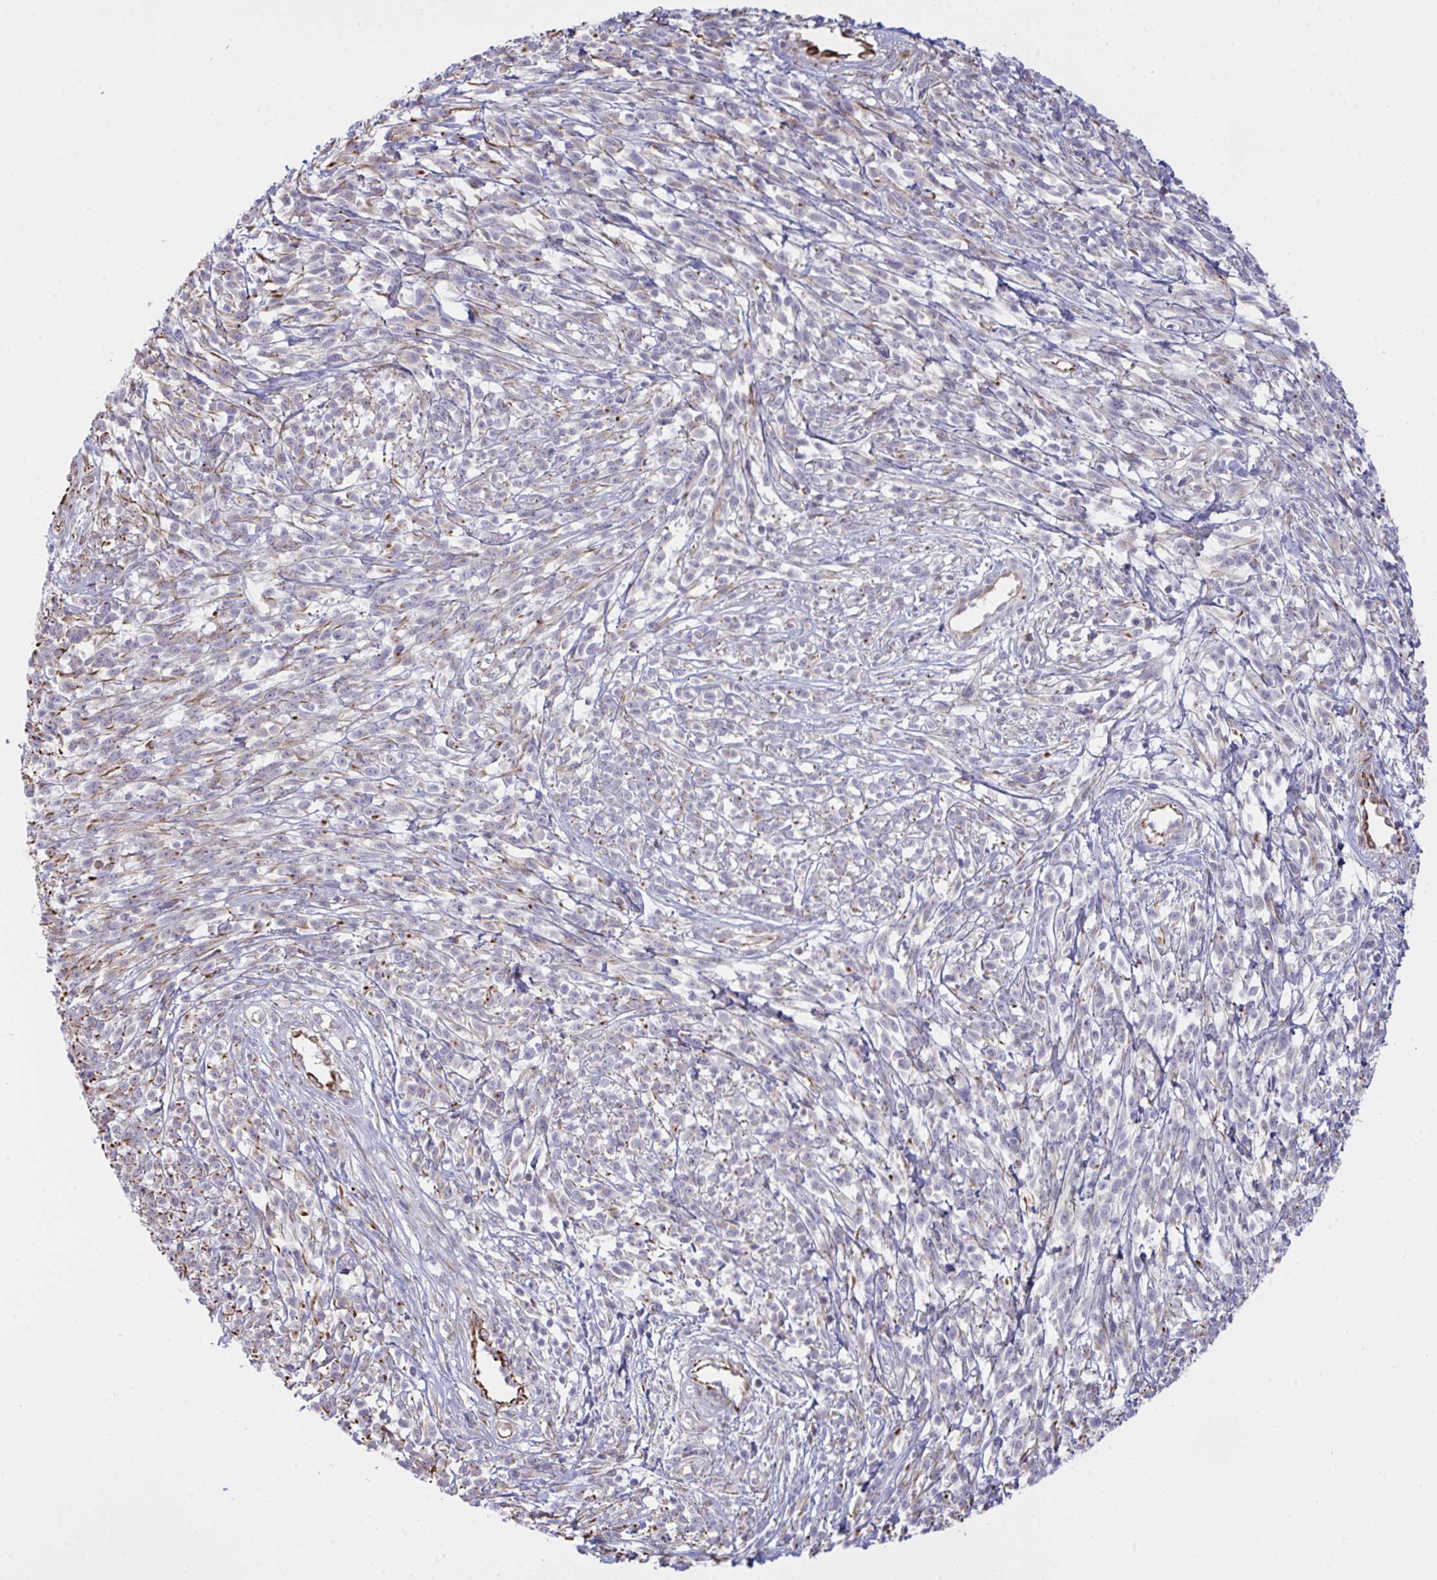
{"staining": {"intensity": "negative", "quantity": "none", "location": "none"}, "tissue": "melanoma", "cell_type": "Tumor cells", "image_type": "cancer", "snomed": [{"axis": "morphology", "description": "Malignant melanoma, NOS"}, {"axis": "topography", "description": "Skin"}, {"axis": "topography", "description": "Skin of trunk"}], "caption": "A micrograph of human melanoma is negative for staining in tumor cells.", "gene": "DCBLD1", "patient": {"sex": "male", "age": 74}}